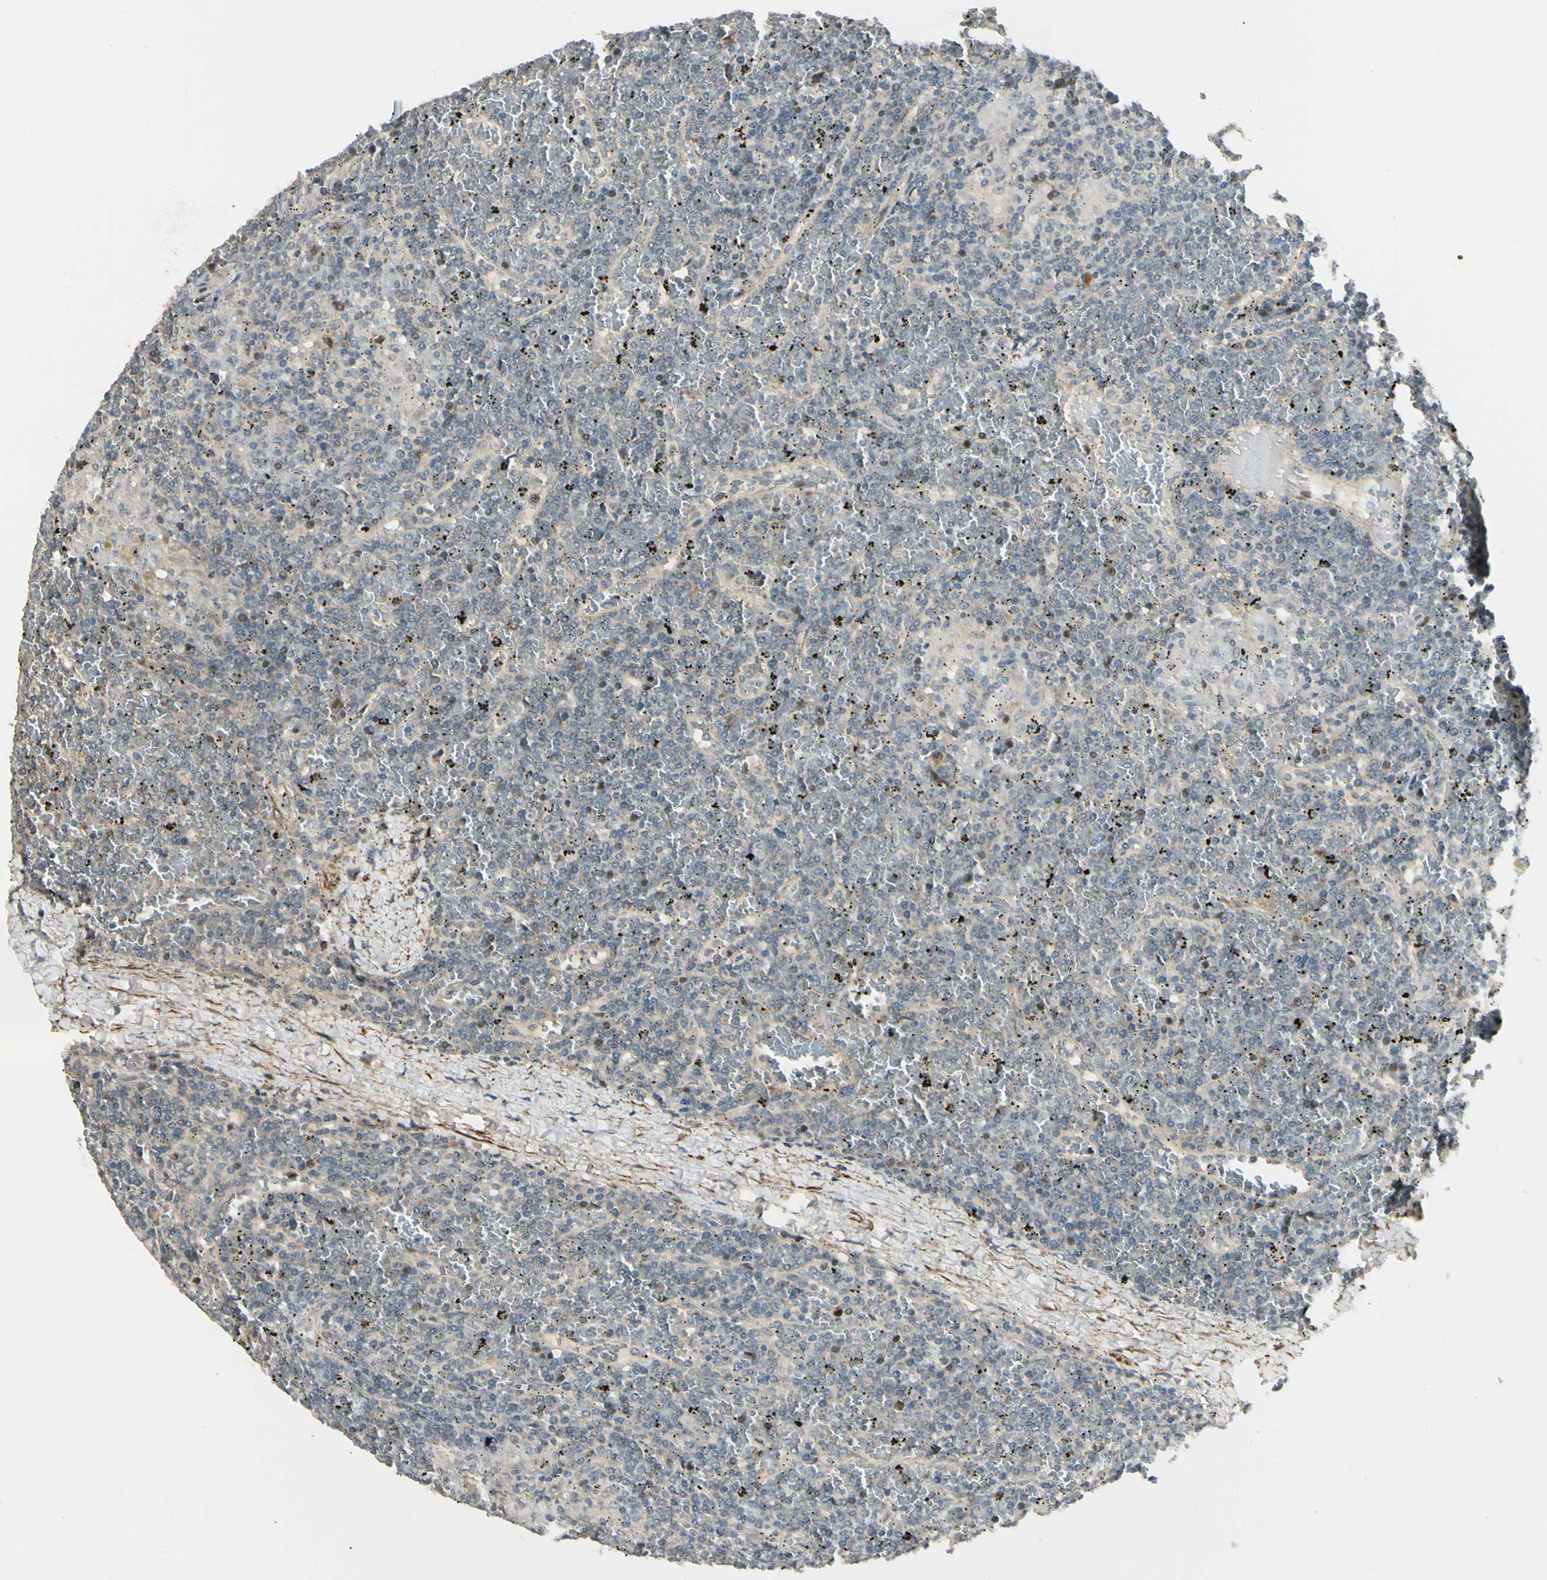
{"staining": {"intensity": "negative", "quantity": "none", "location": "none"}, "tissue": "lymphoma", "cell_type": "Tumor cells", "image_type": "cancer", "snomed": [{"axis": "morphology", "description": "Malignant lymphoma, non-Hodgkin's type, Low grade"}, {"axis": "topography", "description": "Spleen"}], "caption": "An IHC photomicrograph of malignant lymphoma, non-Hodgkin's type (low-grade) is shown. There is no staining in tumor cells of malignant lymphoma, non-Hodgkin's type (low-grade). The staining was performed using DAB to visualize the protein expression in brown, while the nuclei were stained in blue with hematoxylin (Magnification: 20x).", "gene": "P4HA3", "patient": {"sex": "female", "age": 19}}